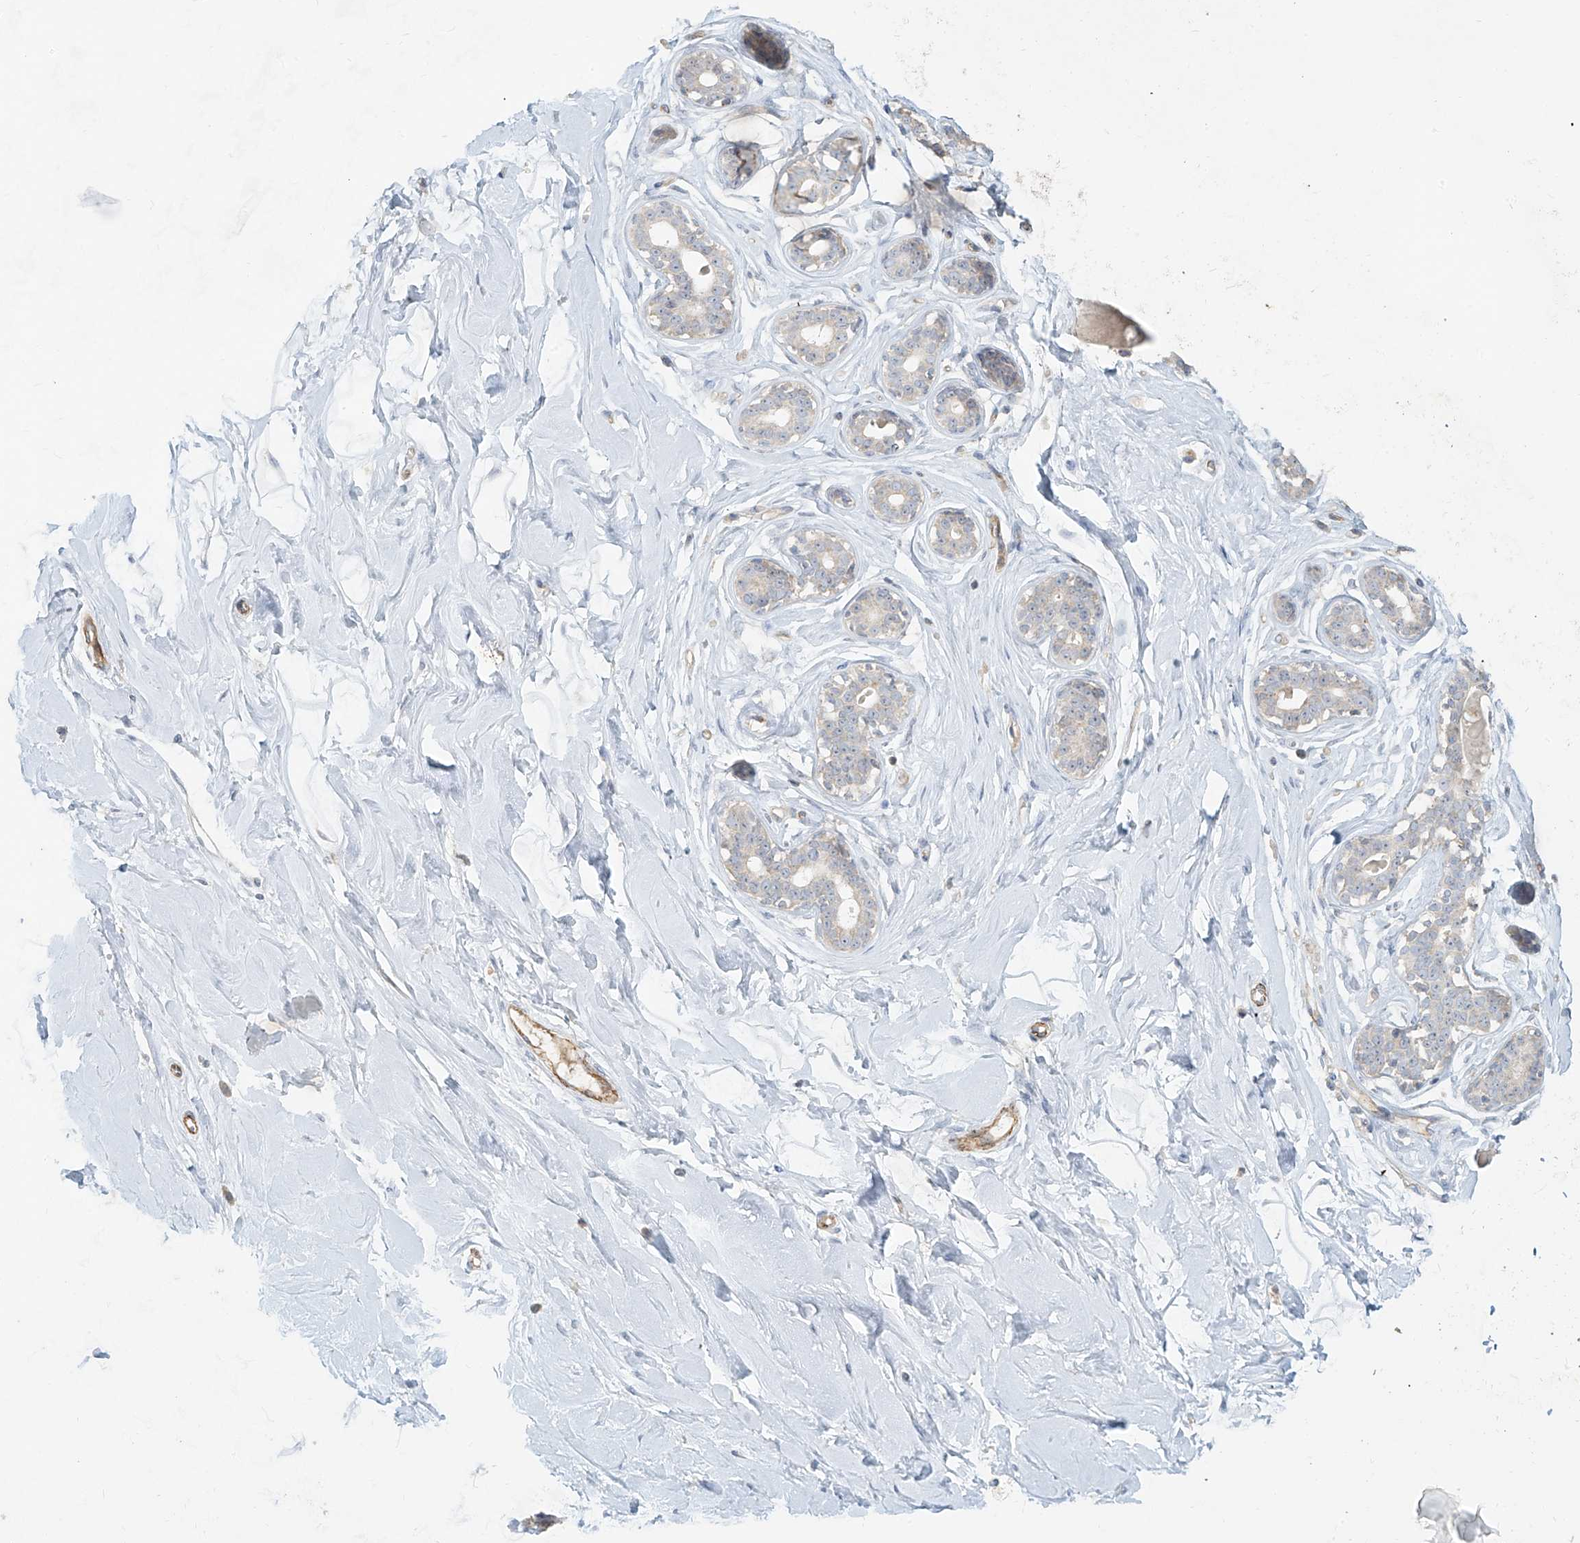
{"staining": {"intensity": "negative", "quantity": "none", "location": "none"}, "tissue": "breast", "cell_type": "Adipocytes", "image_type": "normal", "snomed": [{"axis": "morphology", "description": "Normal tissue, NOS"}, {"axis": "morphology", "description": "Adenoma, NOS"}, {"axis": "topography", "description": "Breast"}], "caption": "This is an immunohistochemistry (IHC) histopathology image of normal breast. There is no staining in adipocytes.", "gene": "C2orf42", "patient": {"sex": "female", "age": 23}}